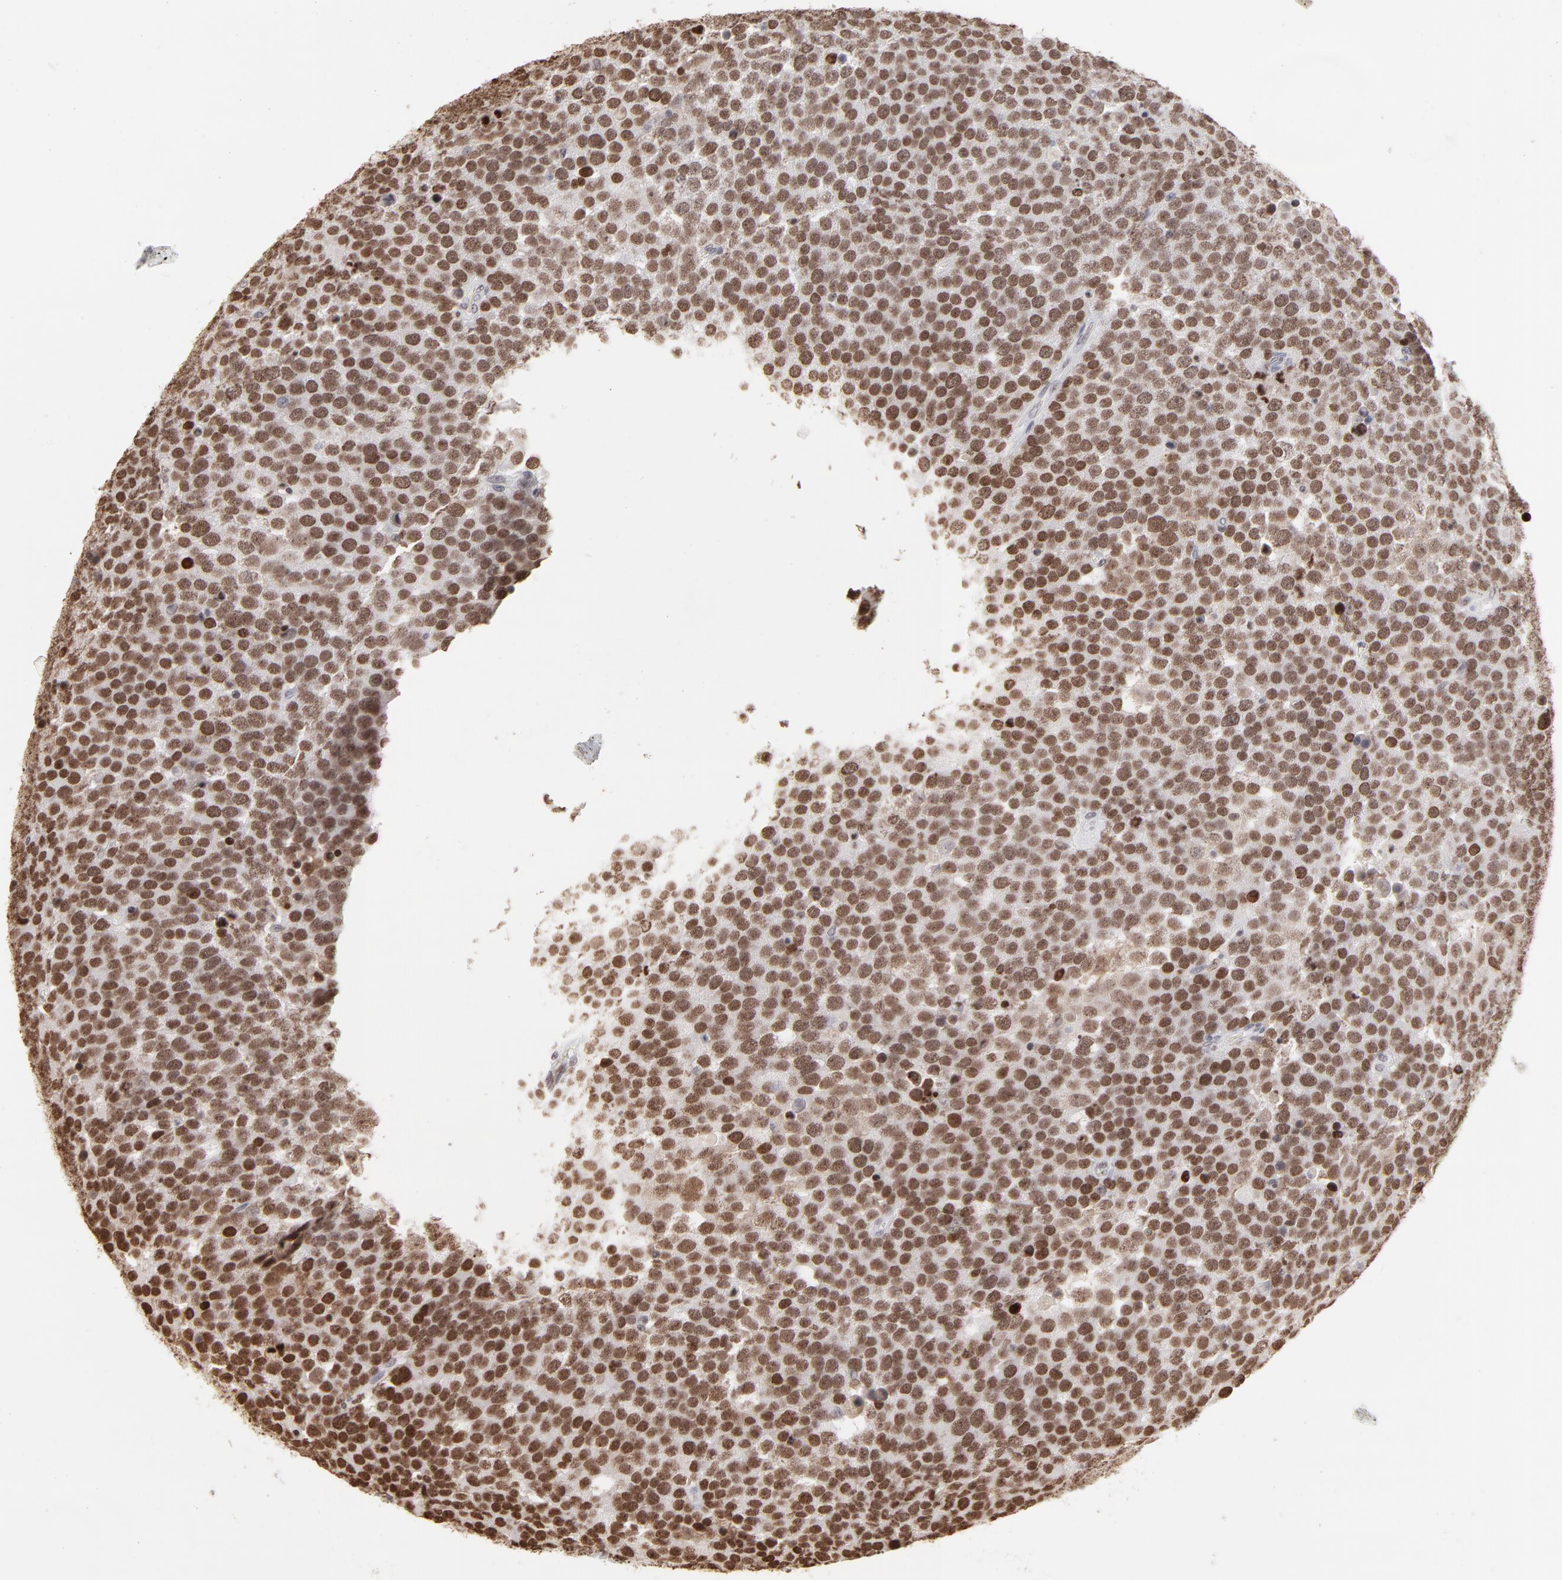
{"staining": {"intensity": "strong", "quantity": ">75%", "location": "nuclear"}, "tissue": "testis cancer", "cell_type": "Tumor cells", "image_type": "cancer", "snomed": [{"axis": "morphology", "description": "Seminoma, NOS"}, {"axis": "topography", "description": "Testis"}], "caption": "Tumor cells exhibit high levels of strong nuclear staining in approximately >75% of cells in testis seminoma. (brown staining indicates protein expression, while blue staining denotes nuclei).", "gene": "PARP1", "patient": {"sex": "male", "age": 71}}